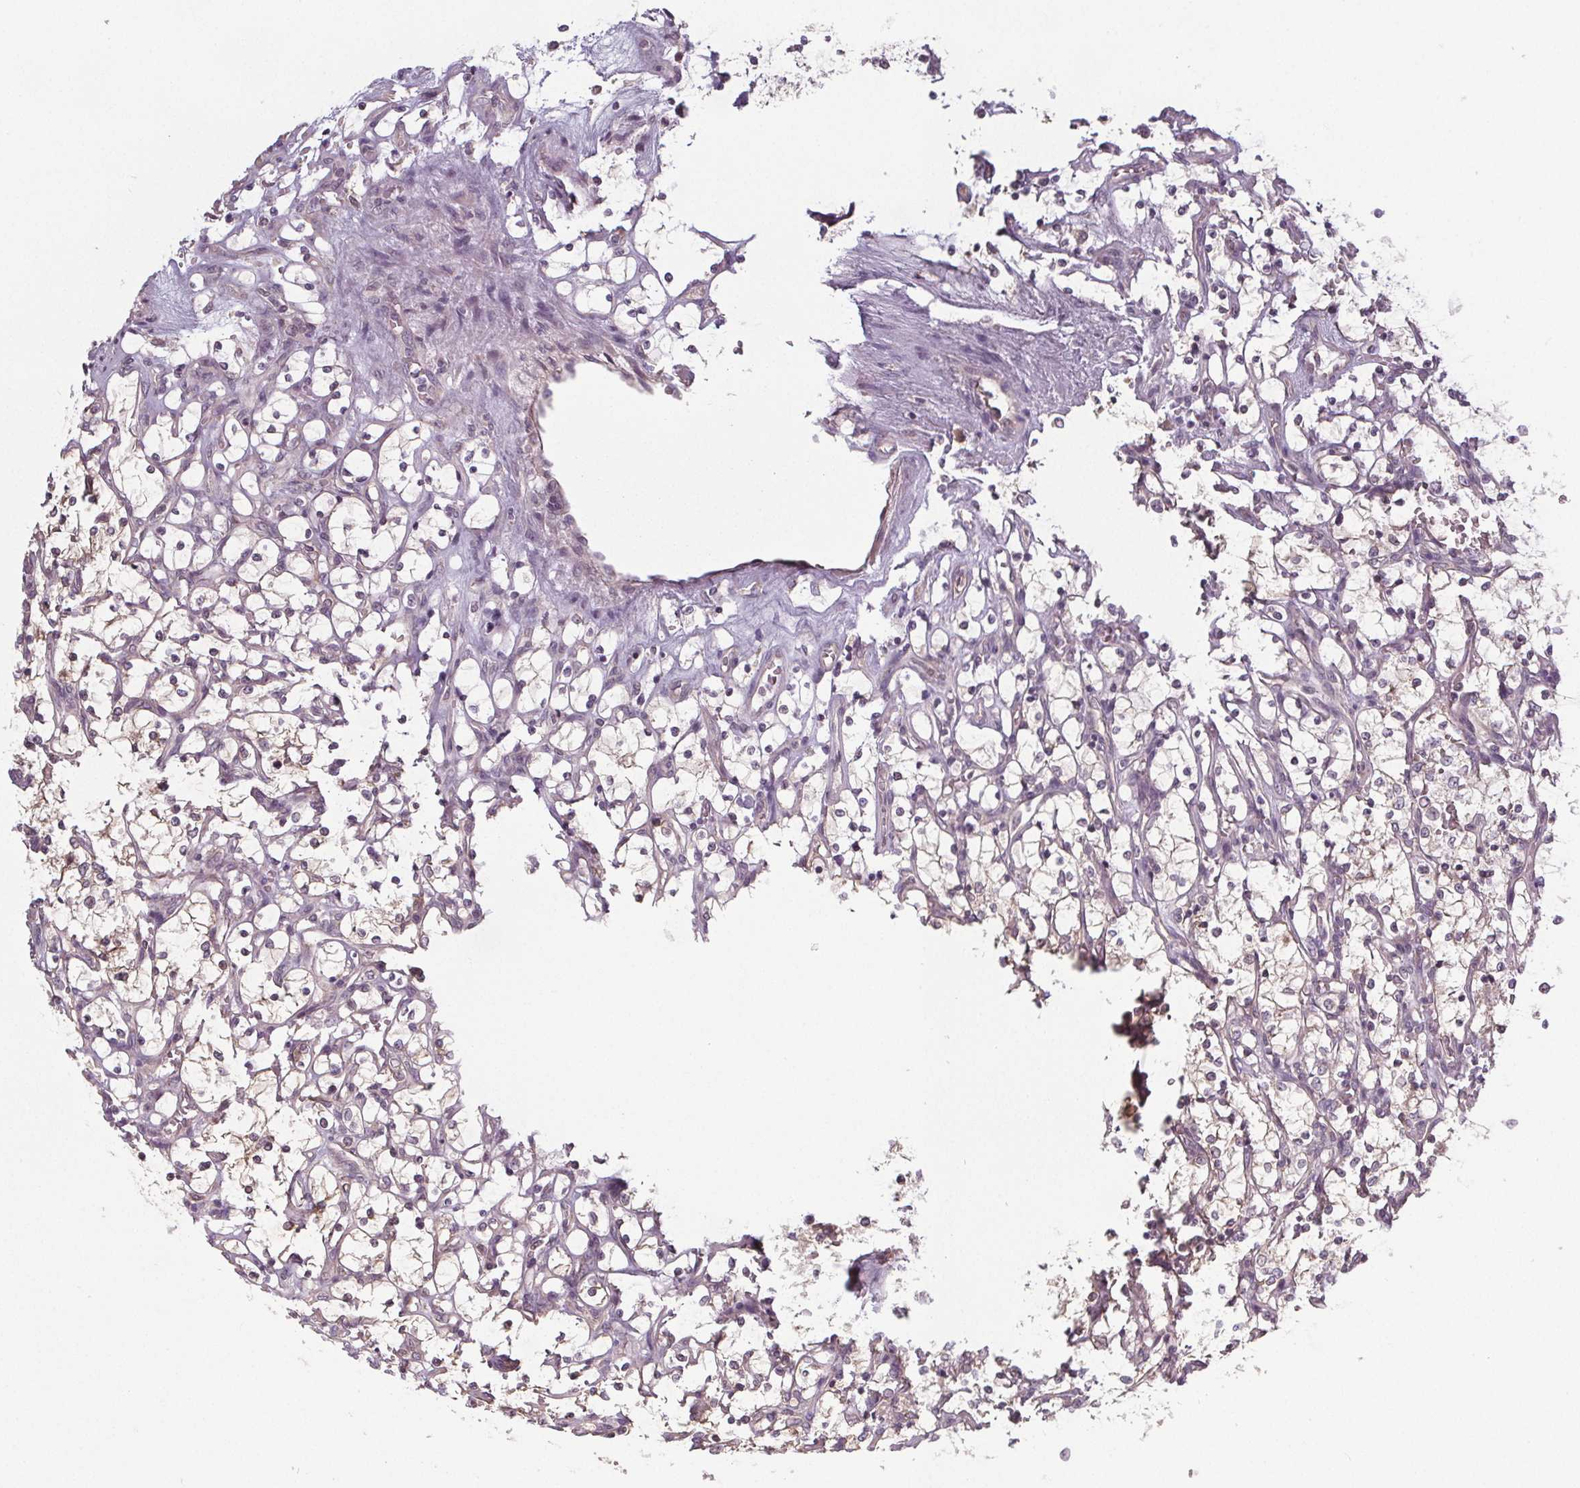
{"staining": {"intensity": "negative", "quantity": "none", "location": "none"}, "tissue": "renal cancer", "cell_type": "Tumor cells", "image_type": "cancer", "snomed": [{"axis": "morphology", "description": "Adenocarcinoma, NOS"}, {"axis": "topography", "description": "Kidney"}], "caption": "High power microscopy image of an immunohistochemistry micrograph of adenocarcinoma (renal), revealing no significant positivity in tumor cells.", "gene": "SLC26A2", "patient": {"sex": "female", "age": 69}}